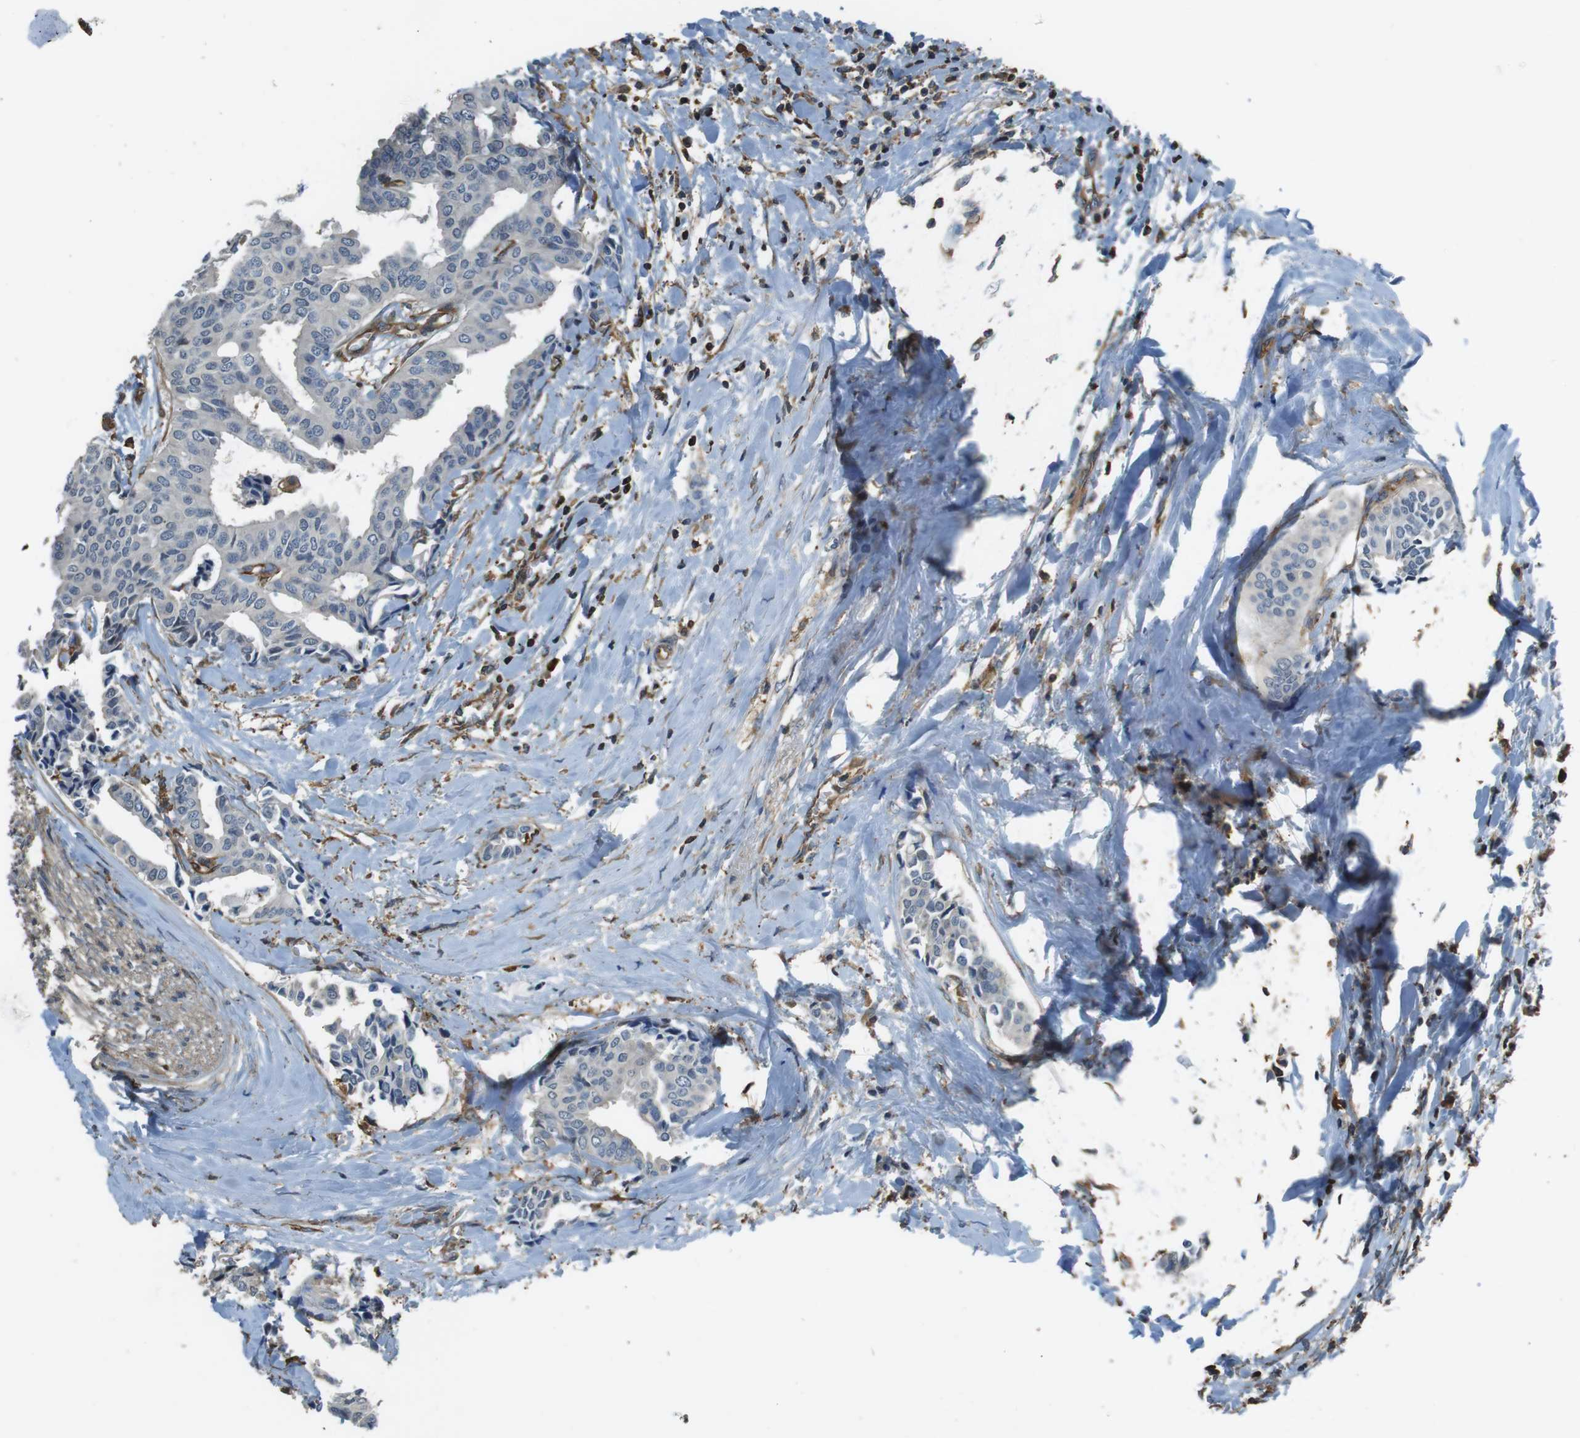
{"staining": {"intensity": "negative", "quantity": "none", "location": "none"}, "tissue": "head and neck cancer", "cell_type": "Tumor cells", "image_type": "cancer", "snomed": [{"axis": "morphology", "description": "Adenocarcinoma, NOS"}, {"axis": "topography", "description": "Salivary gland"}, {"axis": "topography", "description": "Head-Neck"}], "caption": "The photomicrograph shows no staining of tumor cells in adenocarcinoma (head and neck). Nuclei are stained in blue.", "gene": "FCAR", "patient": {"sex": "female", "age": 59}}